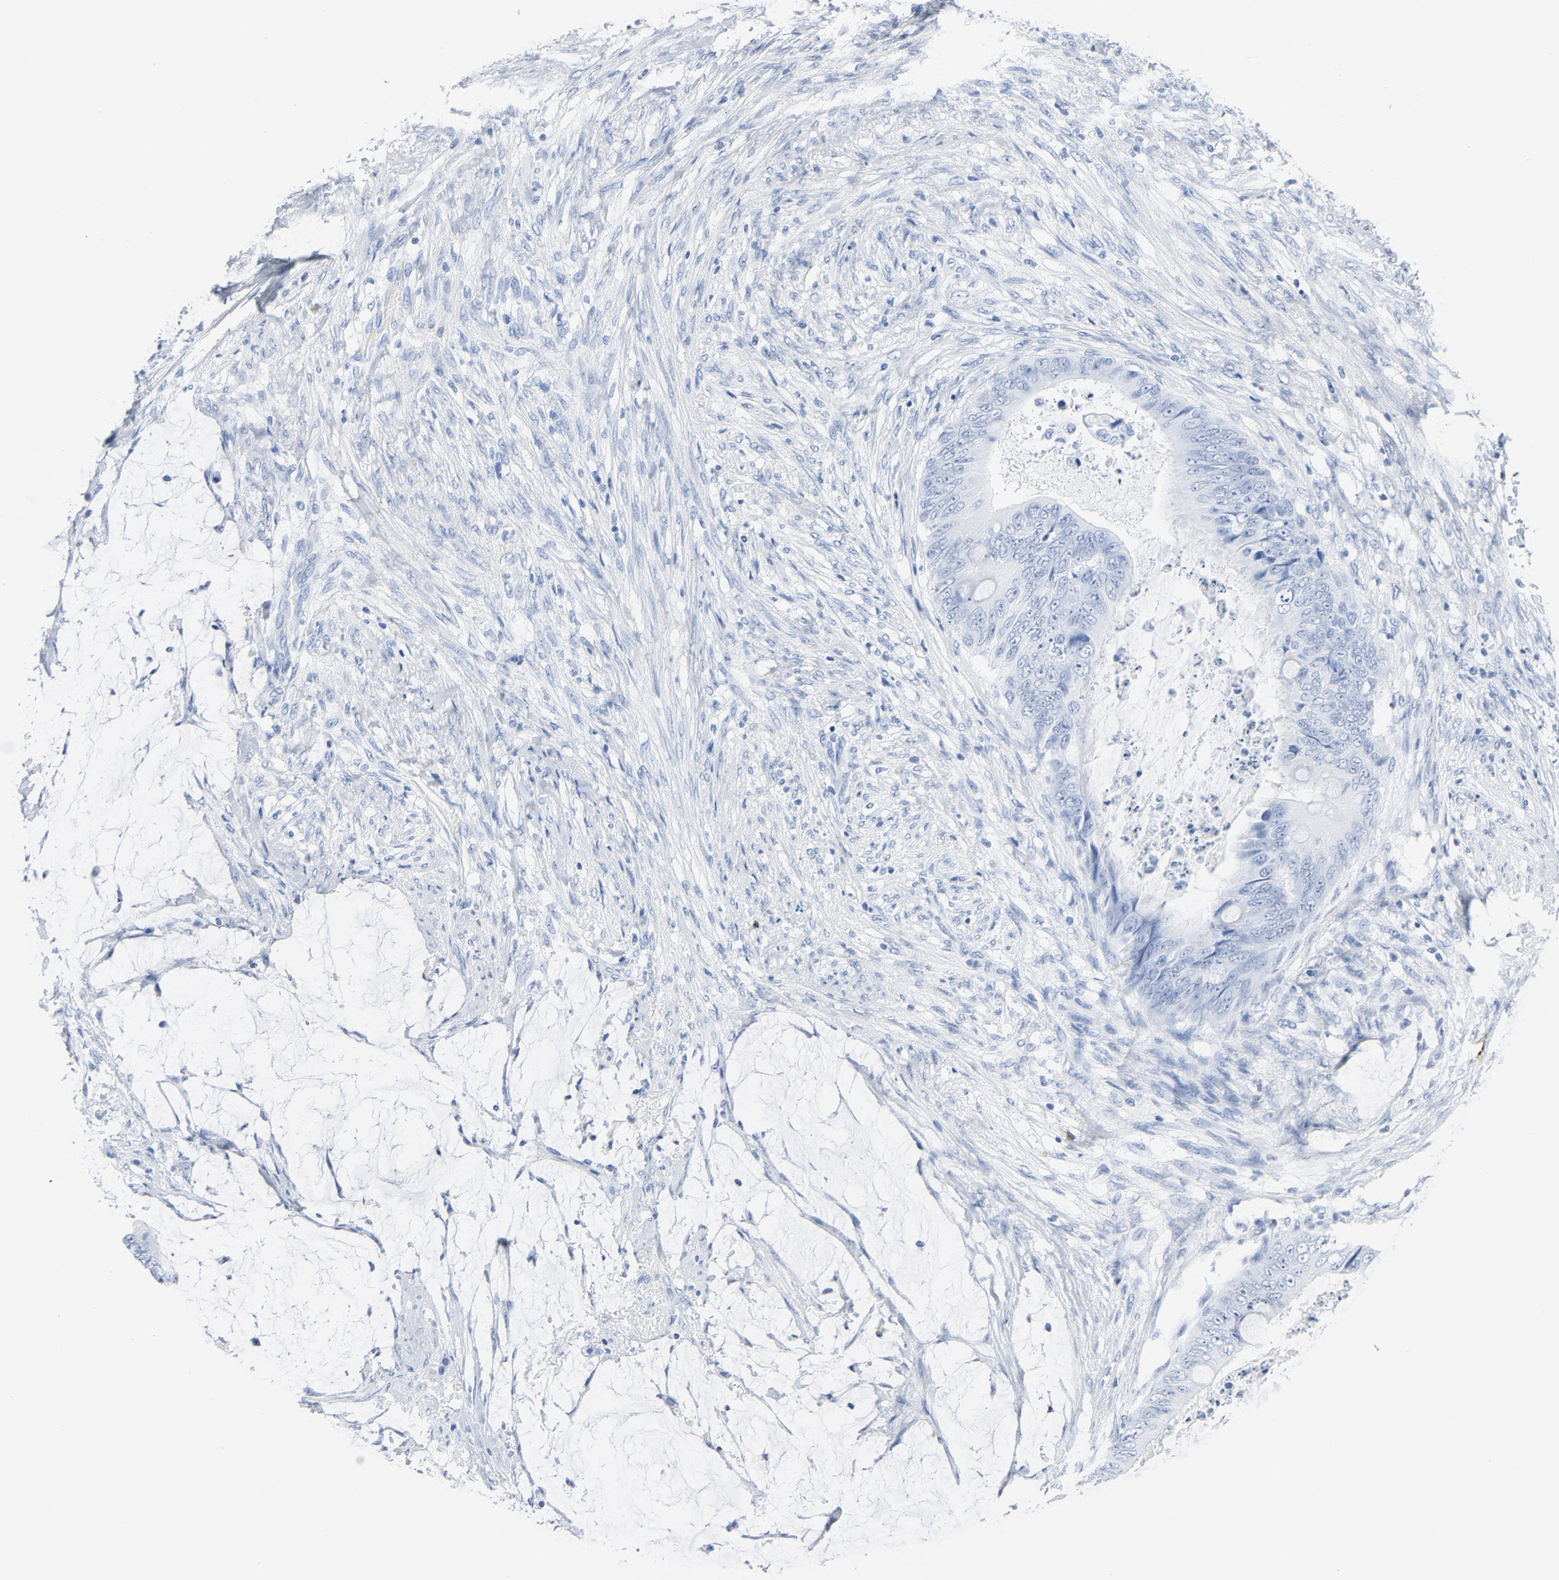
{"staining": {"intensity": "negative", "quantity": "none", "location": "none"}, "tissue": "colorectal cancer", "cell_type": "Tumor cells", "image_type": "cancer", "snomed": [{"axis": "morphology", "description": "Normal tissue, NOS"}, {"axis": "morphology", "description": "Adenocarcinoma, NOS"}, {"axis": "topography", "description": "Rectum"}, {"axis": "topography", "description": "Peripheral nerve tissue"}], "caption": "Immunohistochemical staining of colorectal cancer (adenocarcinoma) shows no significant staining in tumor cells.", "gene": "PTPRB", "patient": {"sex": "female", "age": 77}}